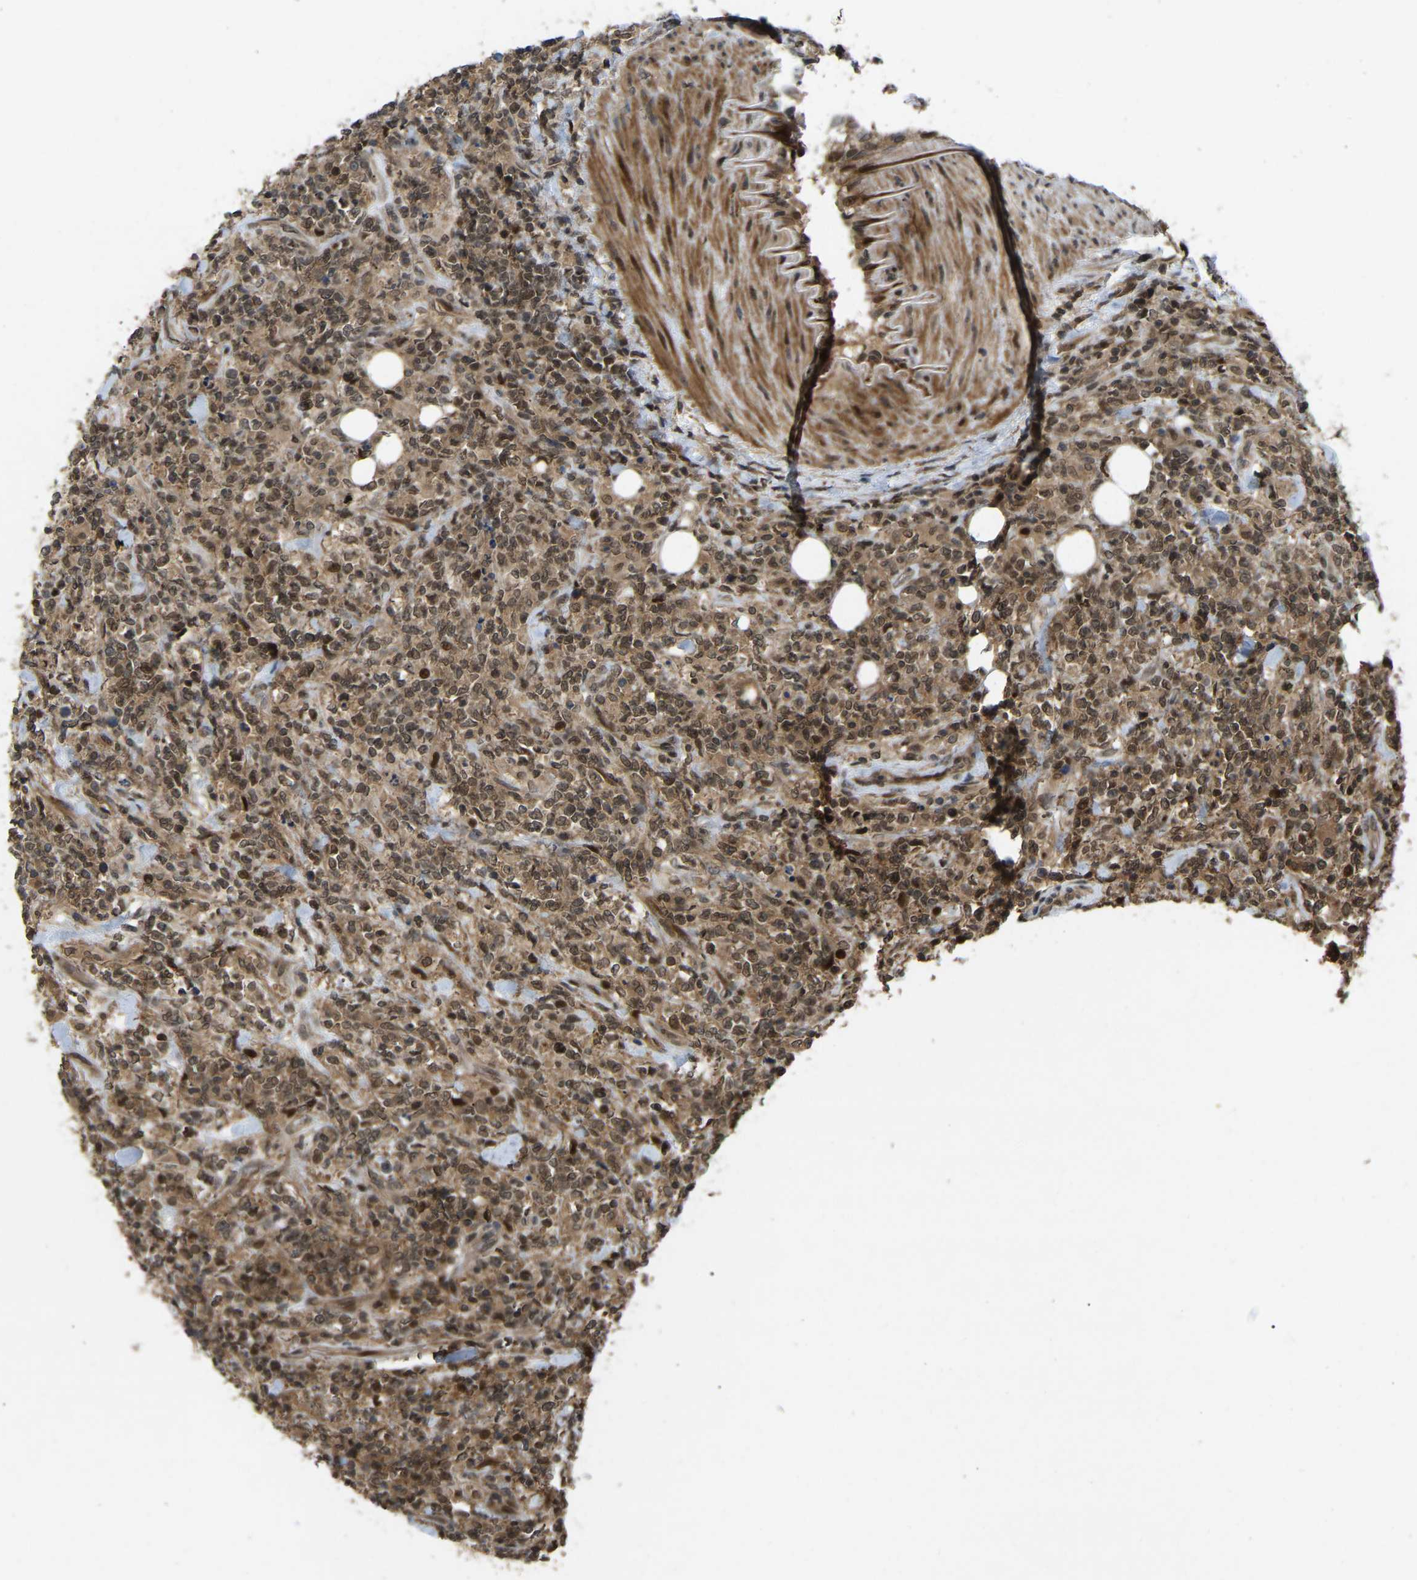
{"staining": {"intensity": "moderate", "quantity": ">75%", "location": "cytoplasmic/membranous,nuclear"}, "tissue": "lymphoma", "cell_type": "Tumor cells", "image_type": "cancer", "snomed": [{"axis": "morphology", "description": "Malignant lymphoma, non-Hodgkin's type, High grade"}, {"axis": "topography", "description": "Soft tissue"}], "caption": "IHC (DAB (3,3'-diaminobenzidine)) staining of human lymphoma reveals moderate cytoplasmic/membranous and nuclear protein staining in approximately >75% of tumor cells.", "gene": "KIAA1549", "patient": {"sex": "male", "age": 18}}